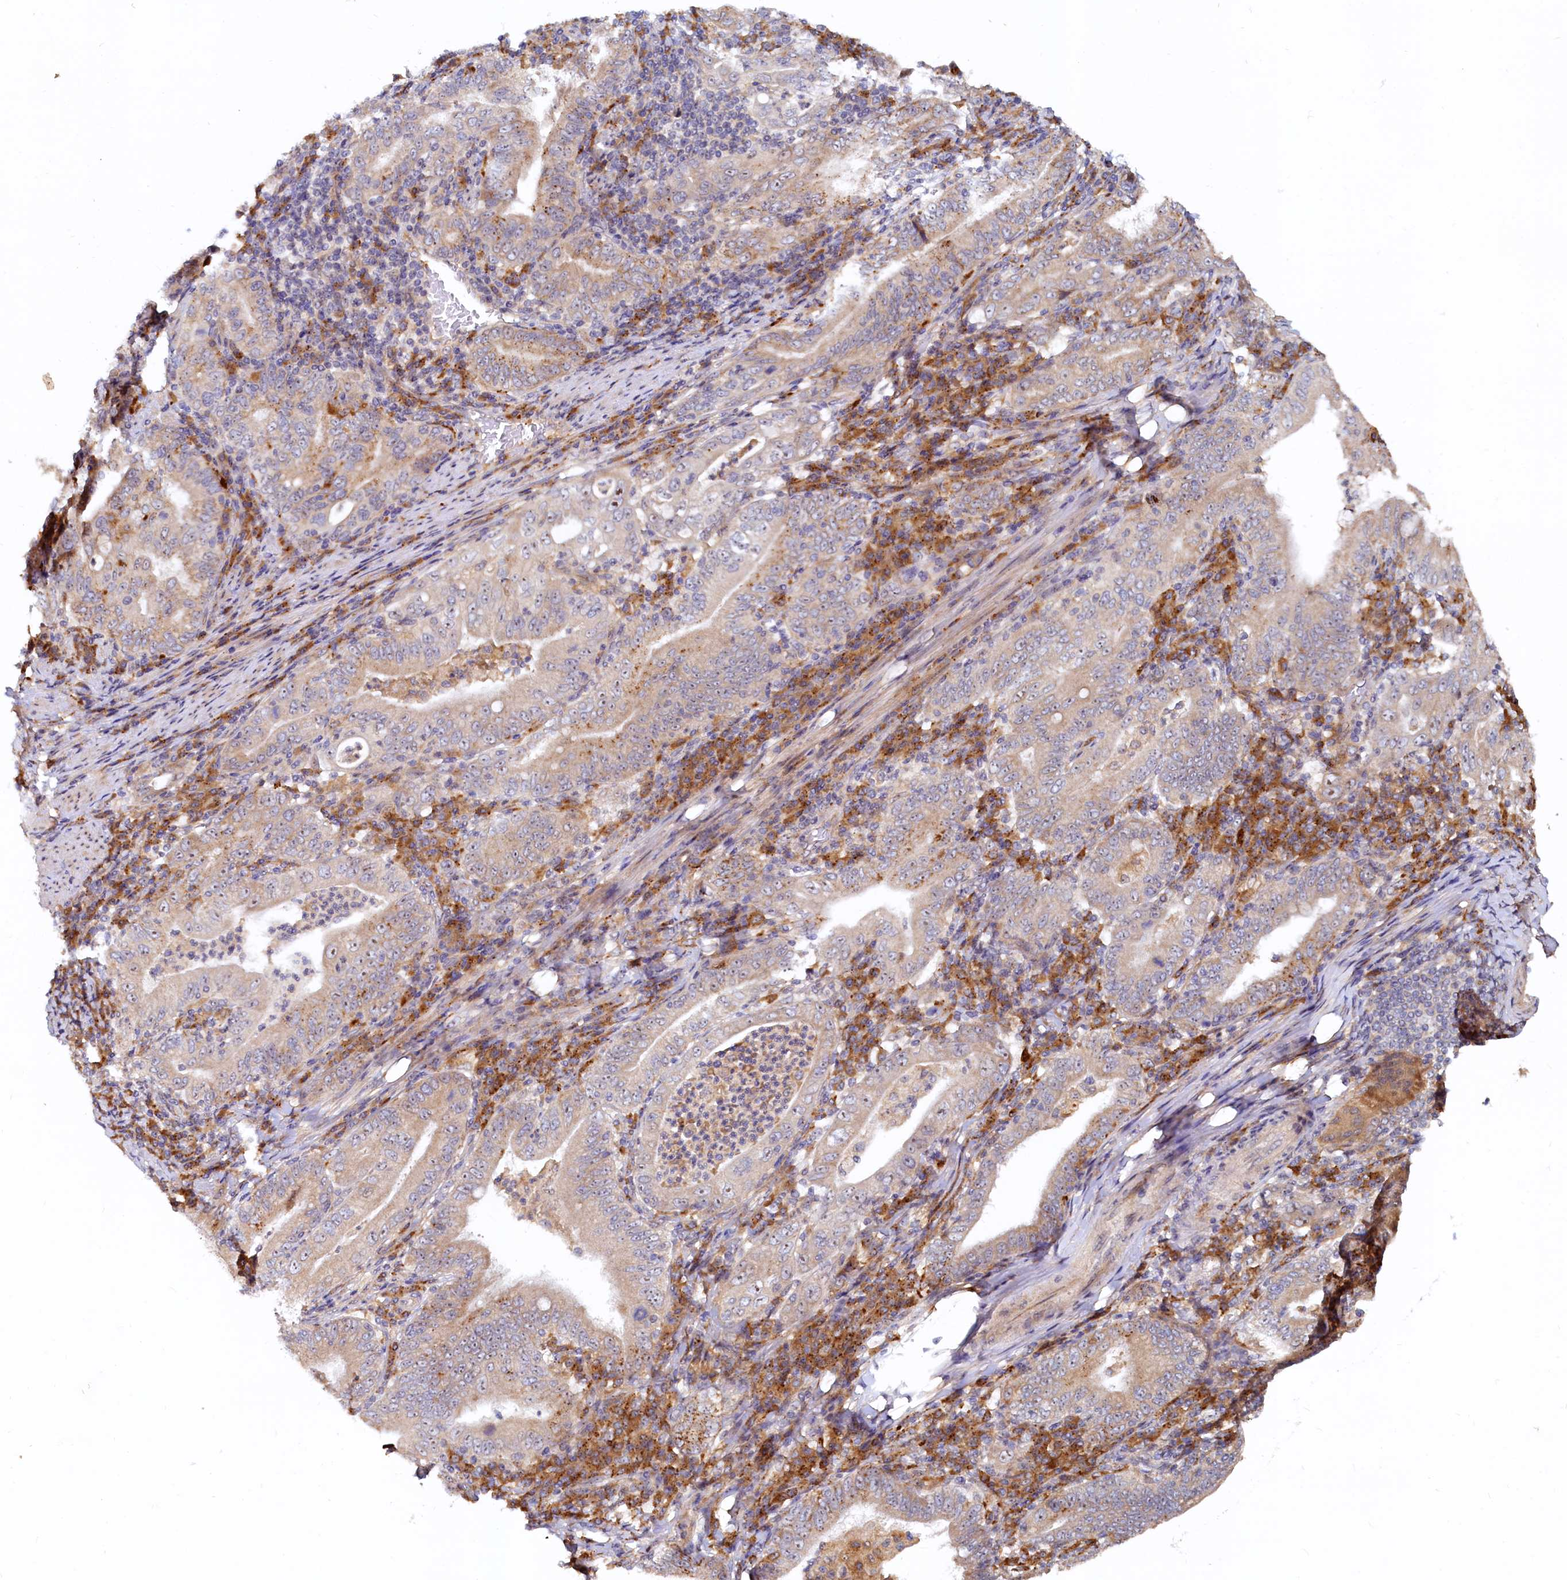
{"staining": {"intensity": "moderate", "quantity": "<25%", "location": "cytoplasmic/membranous"}, "tissue": "stomach cancer", "cell_type": "Tumor cells", "image_type": "cancer", "snomed": [{"axis": "morphology", "description": "Normal tissue, NOS"}, {"axis": "morphology", "description": "Adenocarcinoma, NOS"}, {"axis": "topography", "description": "Esophagus"}, {"axis": "topography", "description": "Stomach, upper"}, {"axis": "topography", "description": "Peripheral nerve tissue"}], "caption": "Adenocarcinoma (stomach) stained with a brown dye demonstrates moderate cytoplasmic/membranous positive expression in about <25% of tumor cells.", "gene": "RGS7BP", "patient": {"sex": "male", "age": 62}}